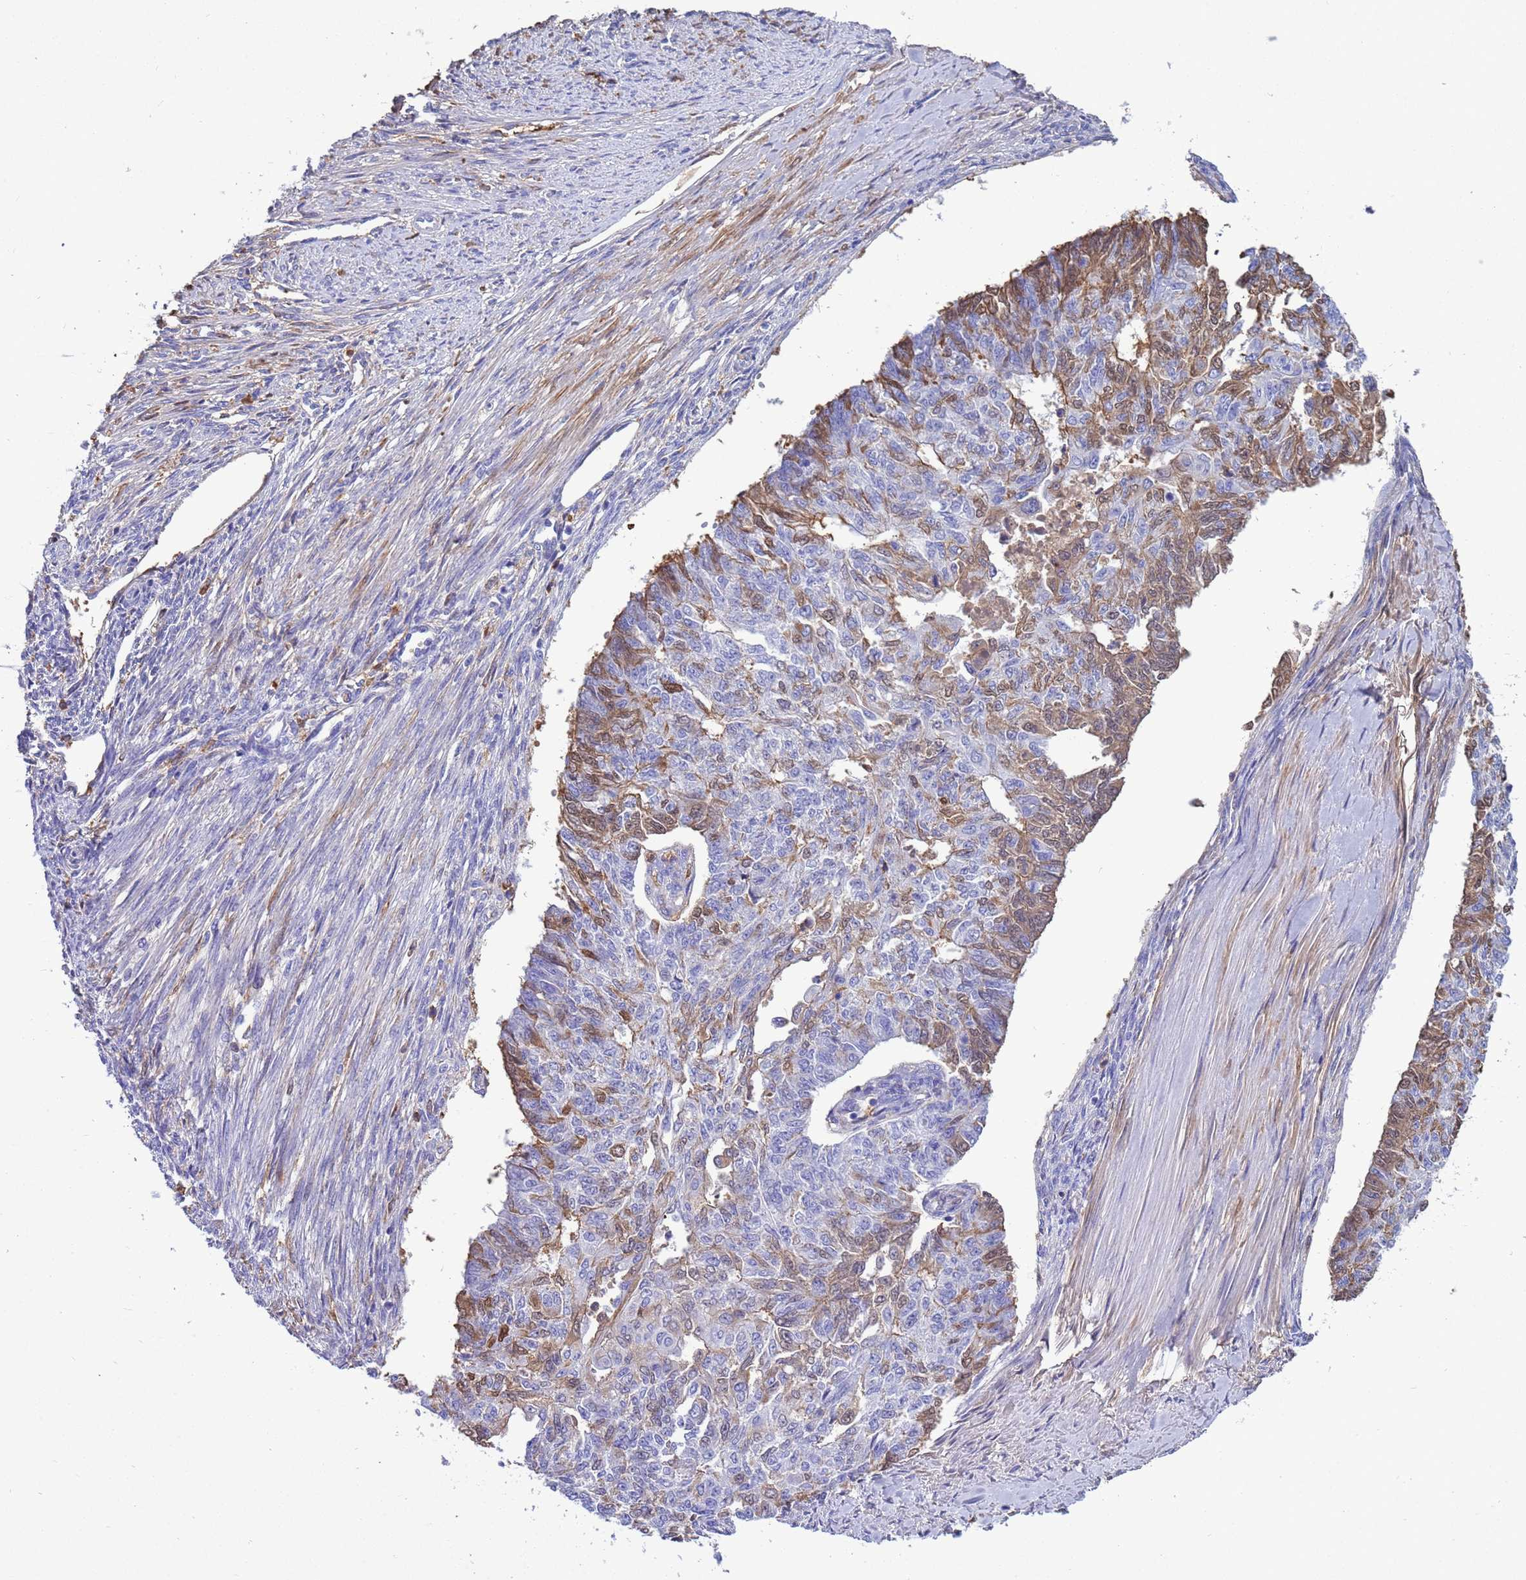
{"staining": {"intensity": "moderate", "quantity": "<25%", "location": "cytoplasmic/membranous,nuclear"}, "tissue": "endometrial cancer", "cell_type": "Tumor cells", "image_type": "cancer", "snomed": [{"axis": "morphology", "description": "Adenocarcinoma, NOS"}, {"axis": "topography", "description": "Endometrium"}], "caption": "Endometrial adenocarcinoma stained for a protein (brown) exhibits moderate cytoplasmic/membranous and nuclear positive staining in approximately <25% of tumor cells.", "gene": "H1-7", "patient": {"sex": "female", "age": 32}}